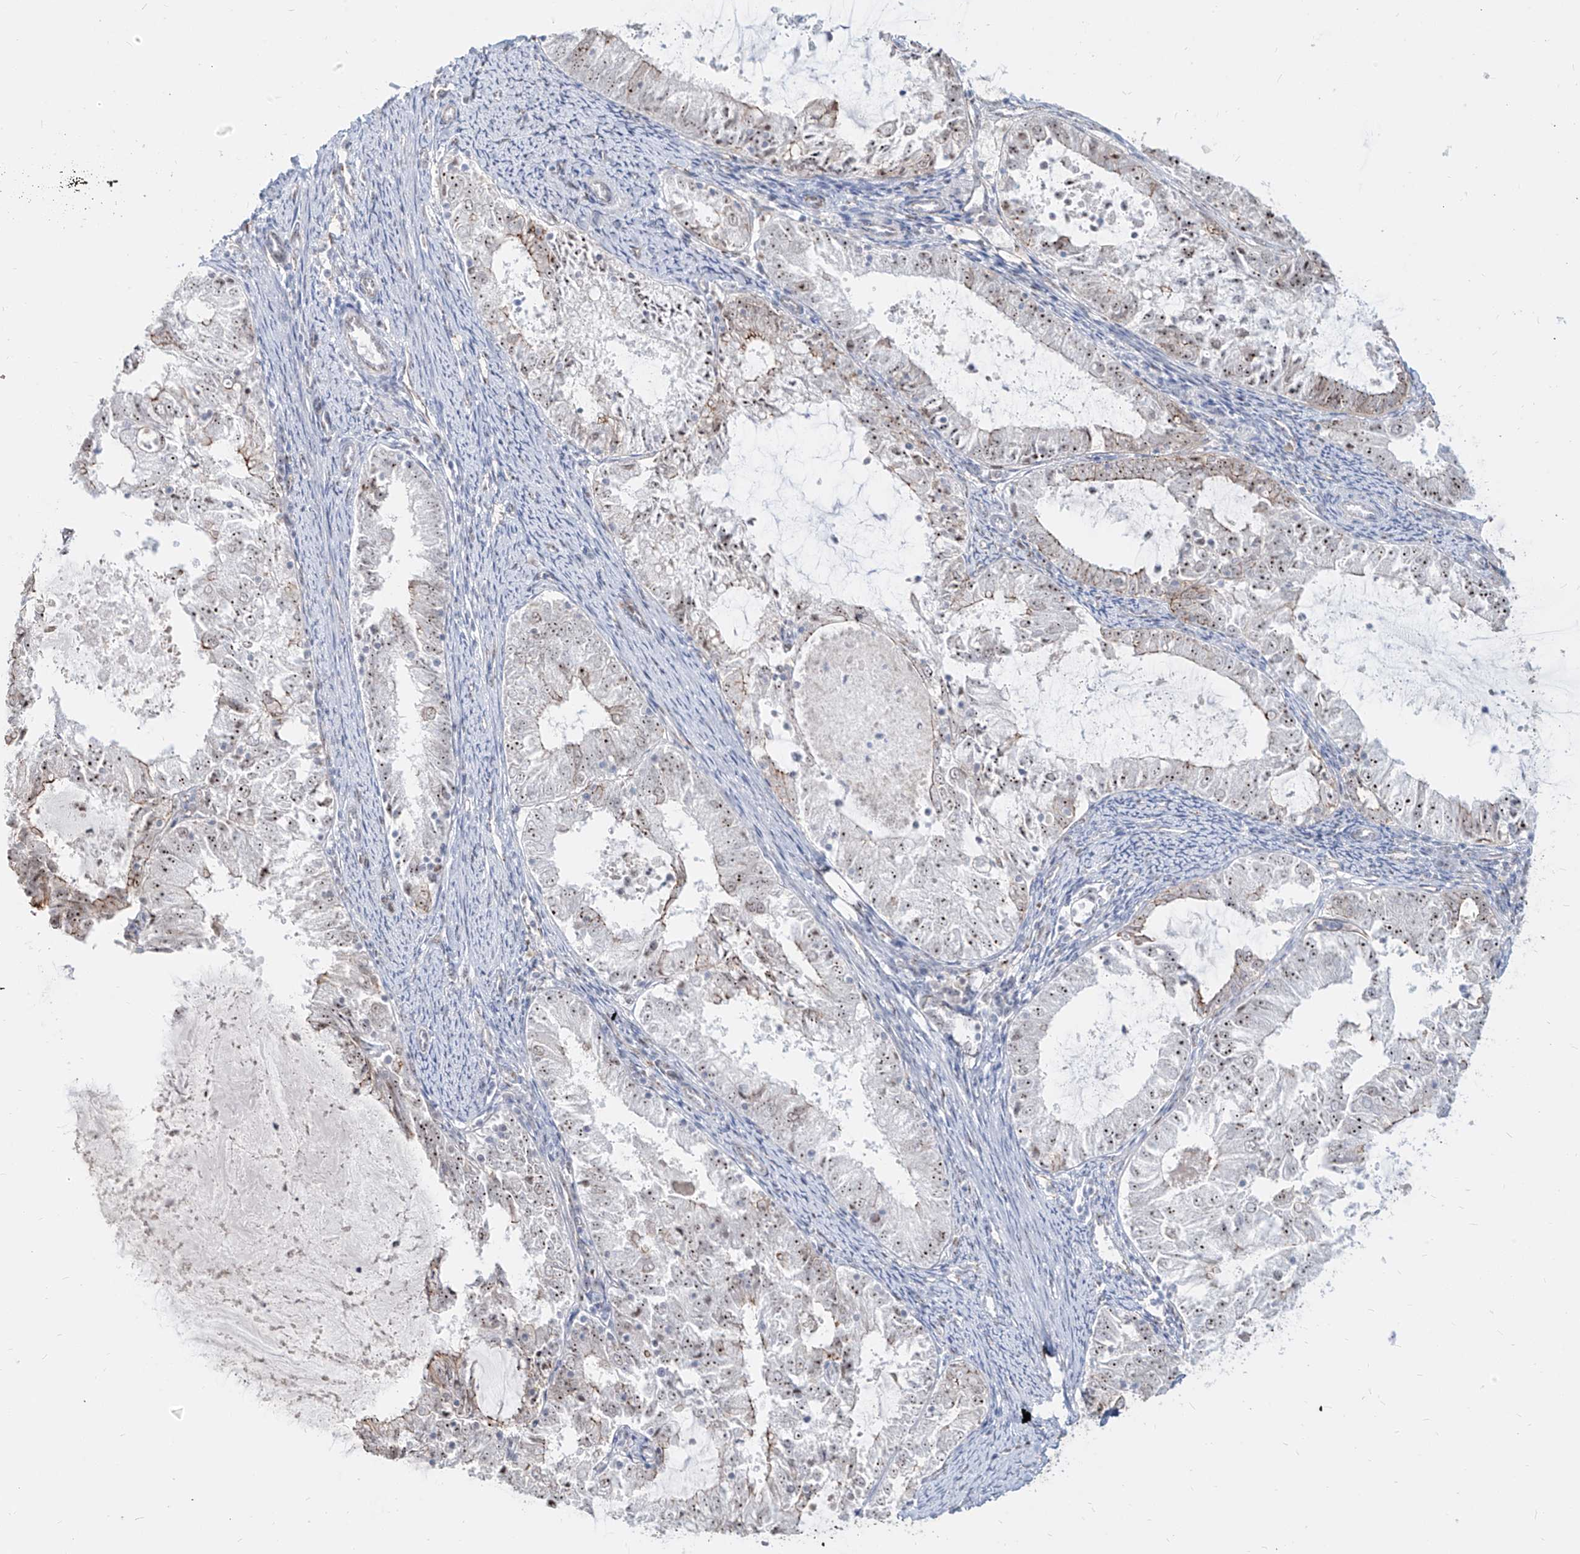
{"staining": {"intensity": "strong", "quantity": "25%-75%", "location": "nuclear"}, "tissue": "endometrial cancer", "cell_type": "Tumor cells", "image_type": "cancer", "snomed": [{"axis": "morphology", "description": "Adenocarcinoma, NOS"}, {"axis": "topography", "description": "Endometrium"}], "caption": "A histopathology image of adenocarcinoma (endometrial) stained for a protein displays strong nuclear brown staining in tumor cells.", "gene": "ZNF710", "patient": {"sex": "female", "age": 57}}